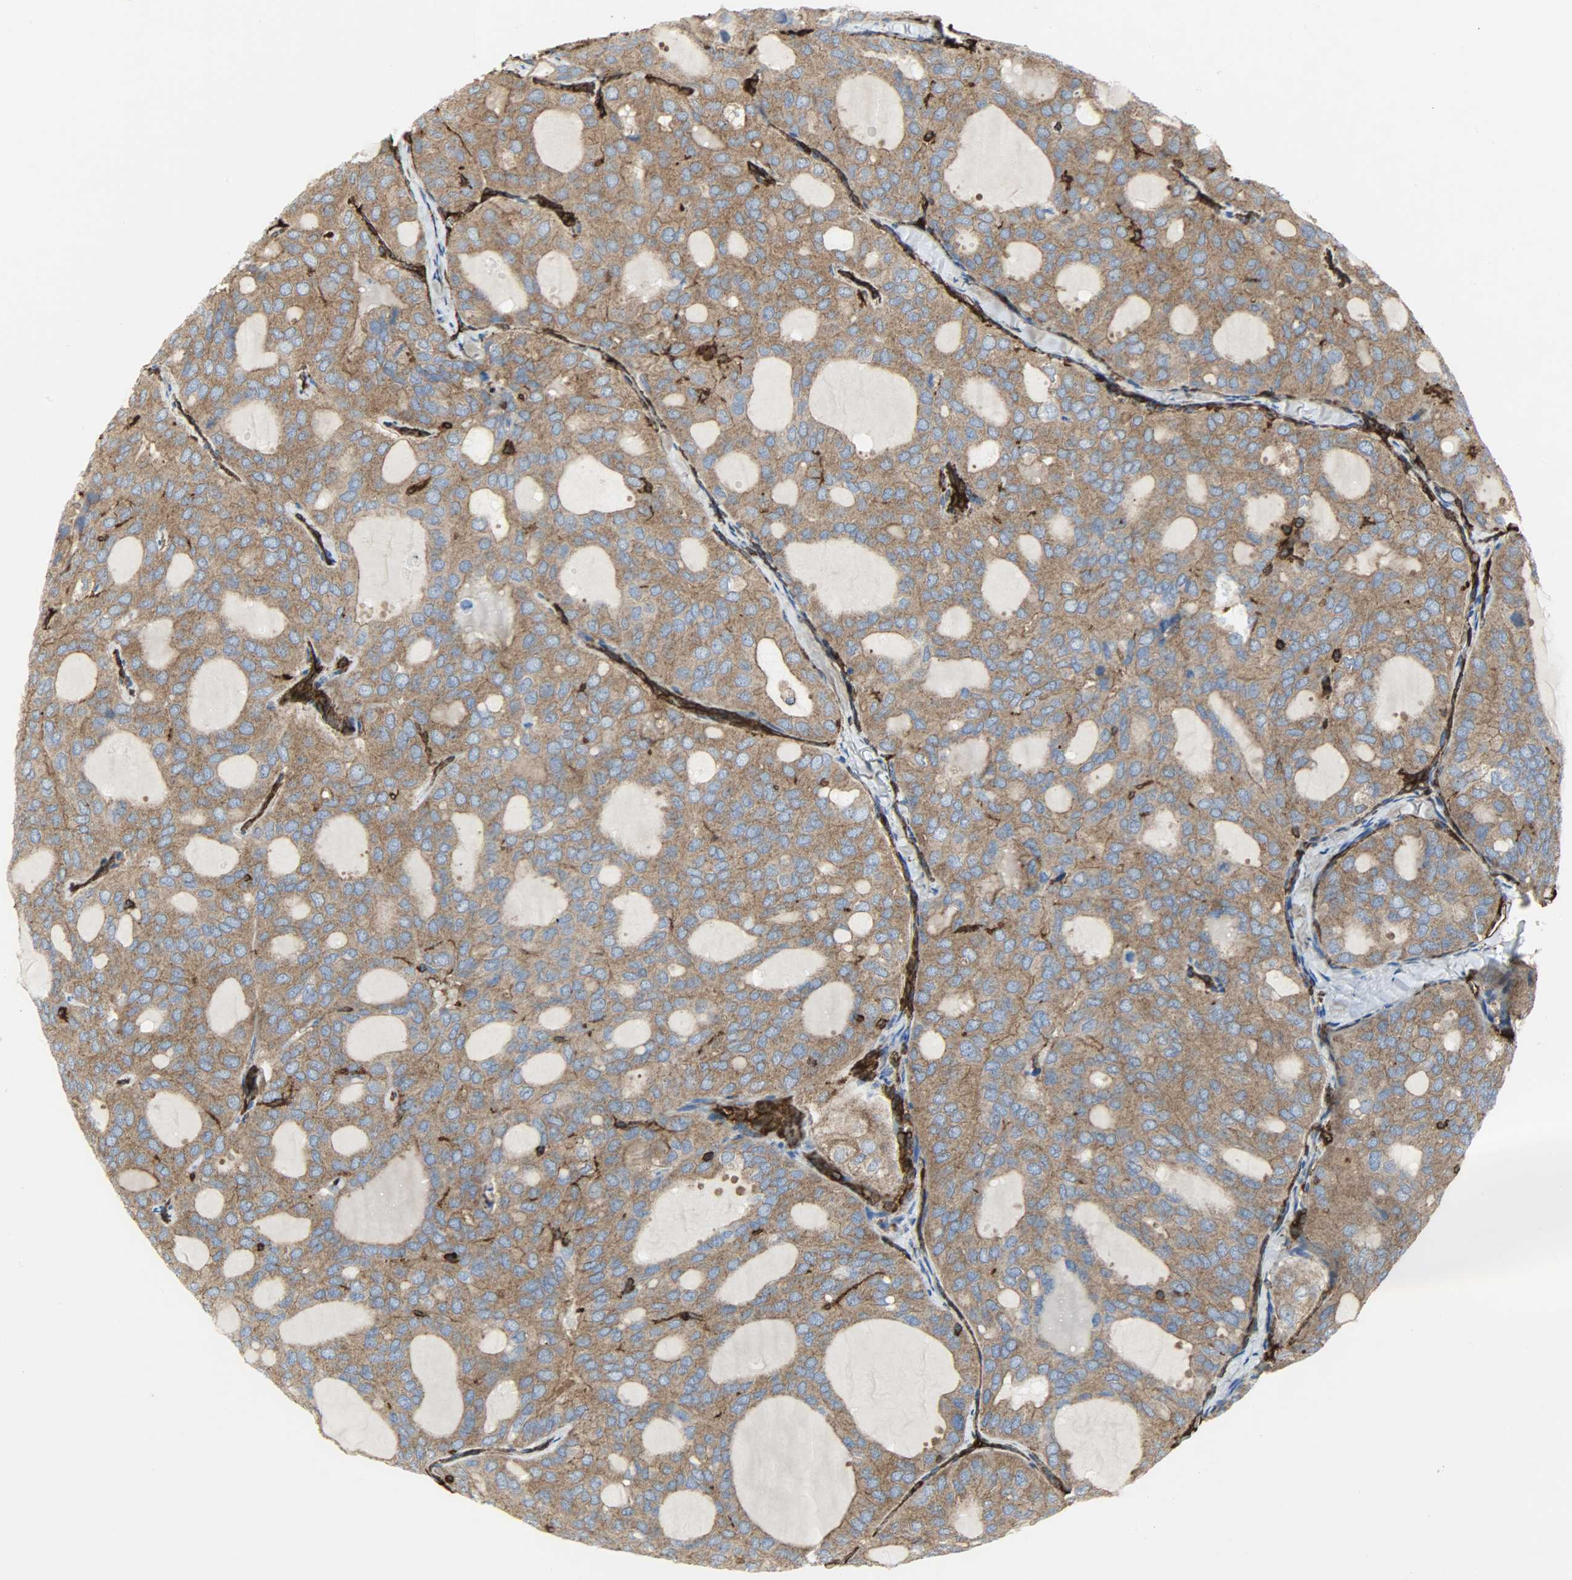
{"staining": {"intensity": "moderate", "quantity": ">75%", "location": "cytoplasmic/membranous"}, "tissue": "thyroid cancer", "cell_type": "Tumor cells", "image_type": "cancer", "snomed": [{"axis": "morphology", "description": "Follicular adenoma carcinoma, NOS"}, {"axis": "topography", "description": "Thyroid gland"}], "caption": "A high-resolution image shows IHC staining of thyroid cancer, which shows moderate cytoplasmic/membranous positivity in approximately >75% of tumor cells. (DAB IHC, brown staining for protein, blue staining for nuclei).", "gene": "VASP", "patient": {"sex": "male", "age": 75}}